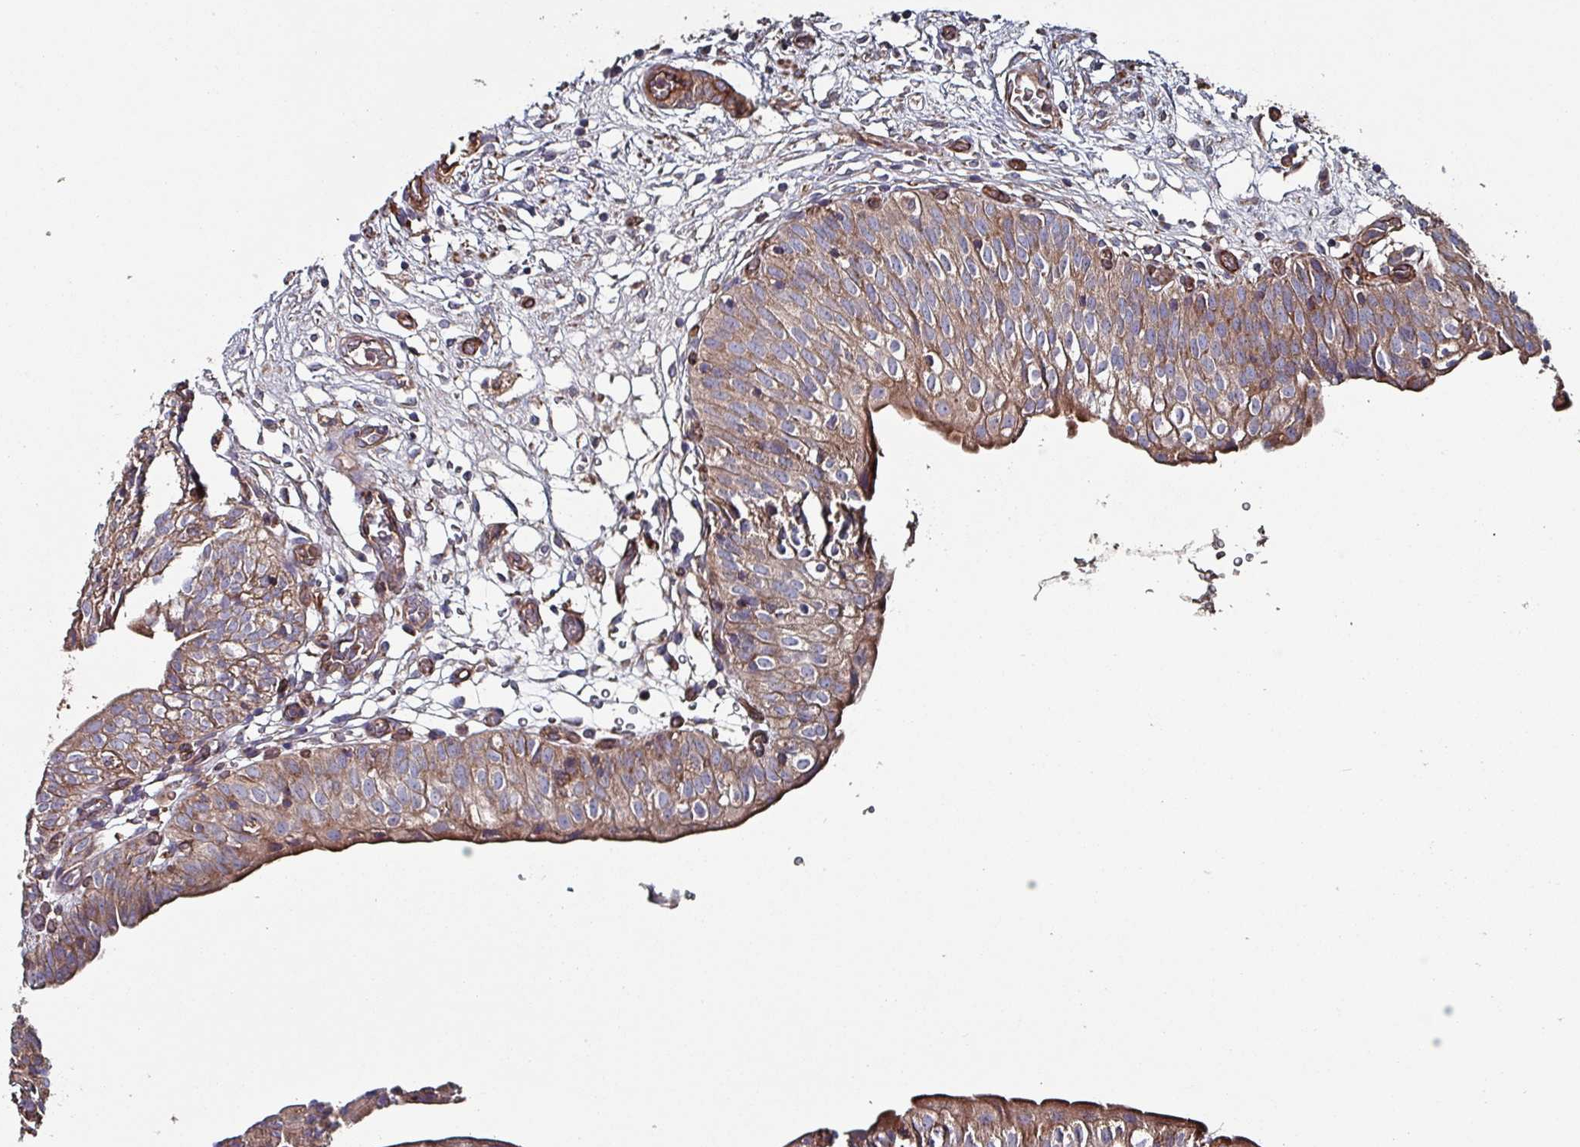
{"staining": {"intensity": "moderate", "quantity": "25%-75%", "location": "cytoplasmic/membranous"}, "tissue": "urinary bladder", "cell_type": "Urothelial cells", "image_type": "normal", "snomed": [{"axis": "morphology", "description": "Normal tissue, NOS"}, {"axis": "topography", "description": "Urinary bladder"}], "caption": "Immunohistochemical staining of unremarkable urinary bladder shows medium levels of moderate cytoplasmic/membranous positivity in approximately 25%-75% of urothelial cells. Nuclei are stained in blue.", "gene": "ANO10", "patient": {"sex": "male", "age": 55}}